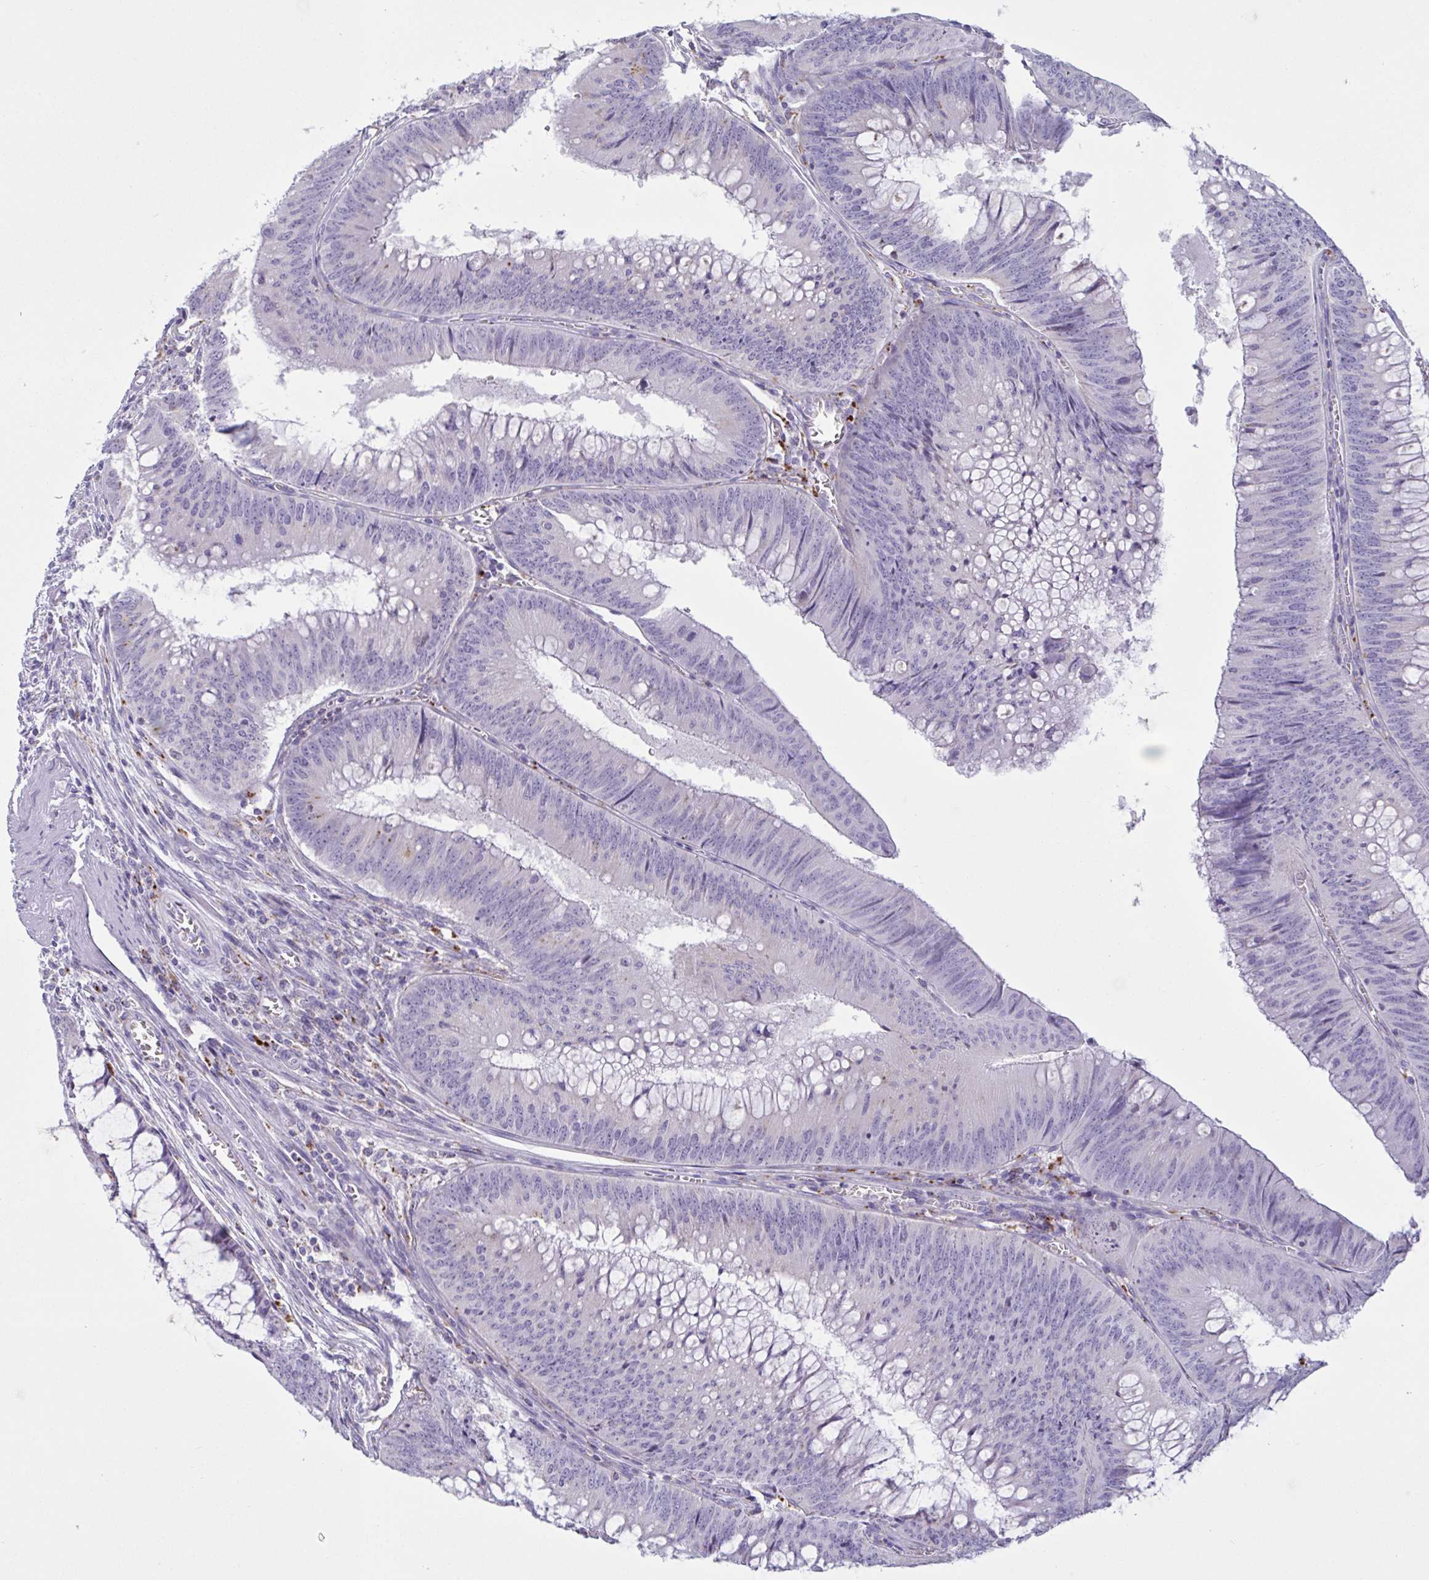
{"staining": {"intensity": "negative", "quantity": "none", "location": "none"}, "tissue": "colorectal cancer", "cell_type": "Tumor cells", "image_type": "cancer", "snomed": [{"axis": "morphology", "description": "Adenocarcinoma, NOS"}, {"axis": "topography", "description": "Rectum"}], "caption": "The IHC micrograph has no significant staining in tumor cells of colorectal cancer (adenocarcinoma) tissue. (DAB (3,3'-diaminobenzidine) immunohistochemistry (IHC) visualized using brightfield microscopy, high magnification).", "gene": "XCL1", "patient": {"sex": "female", "age": 72}}